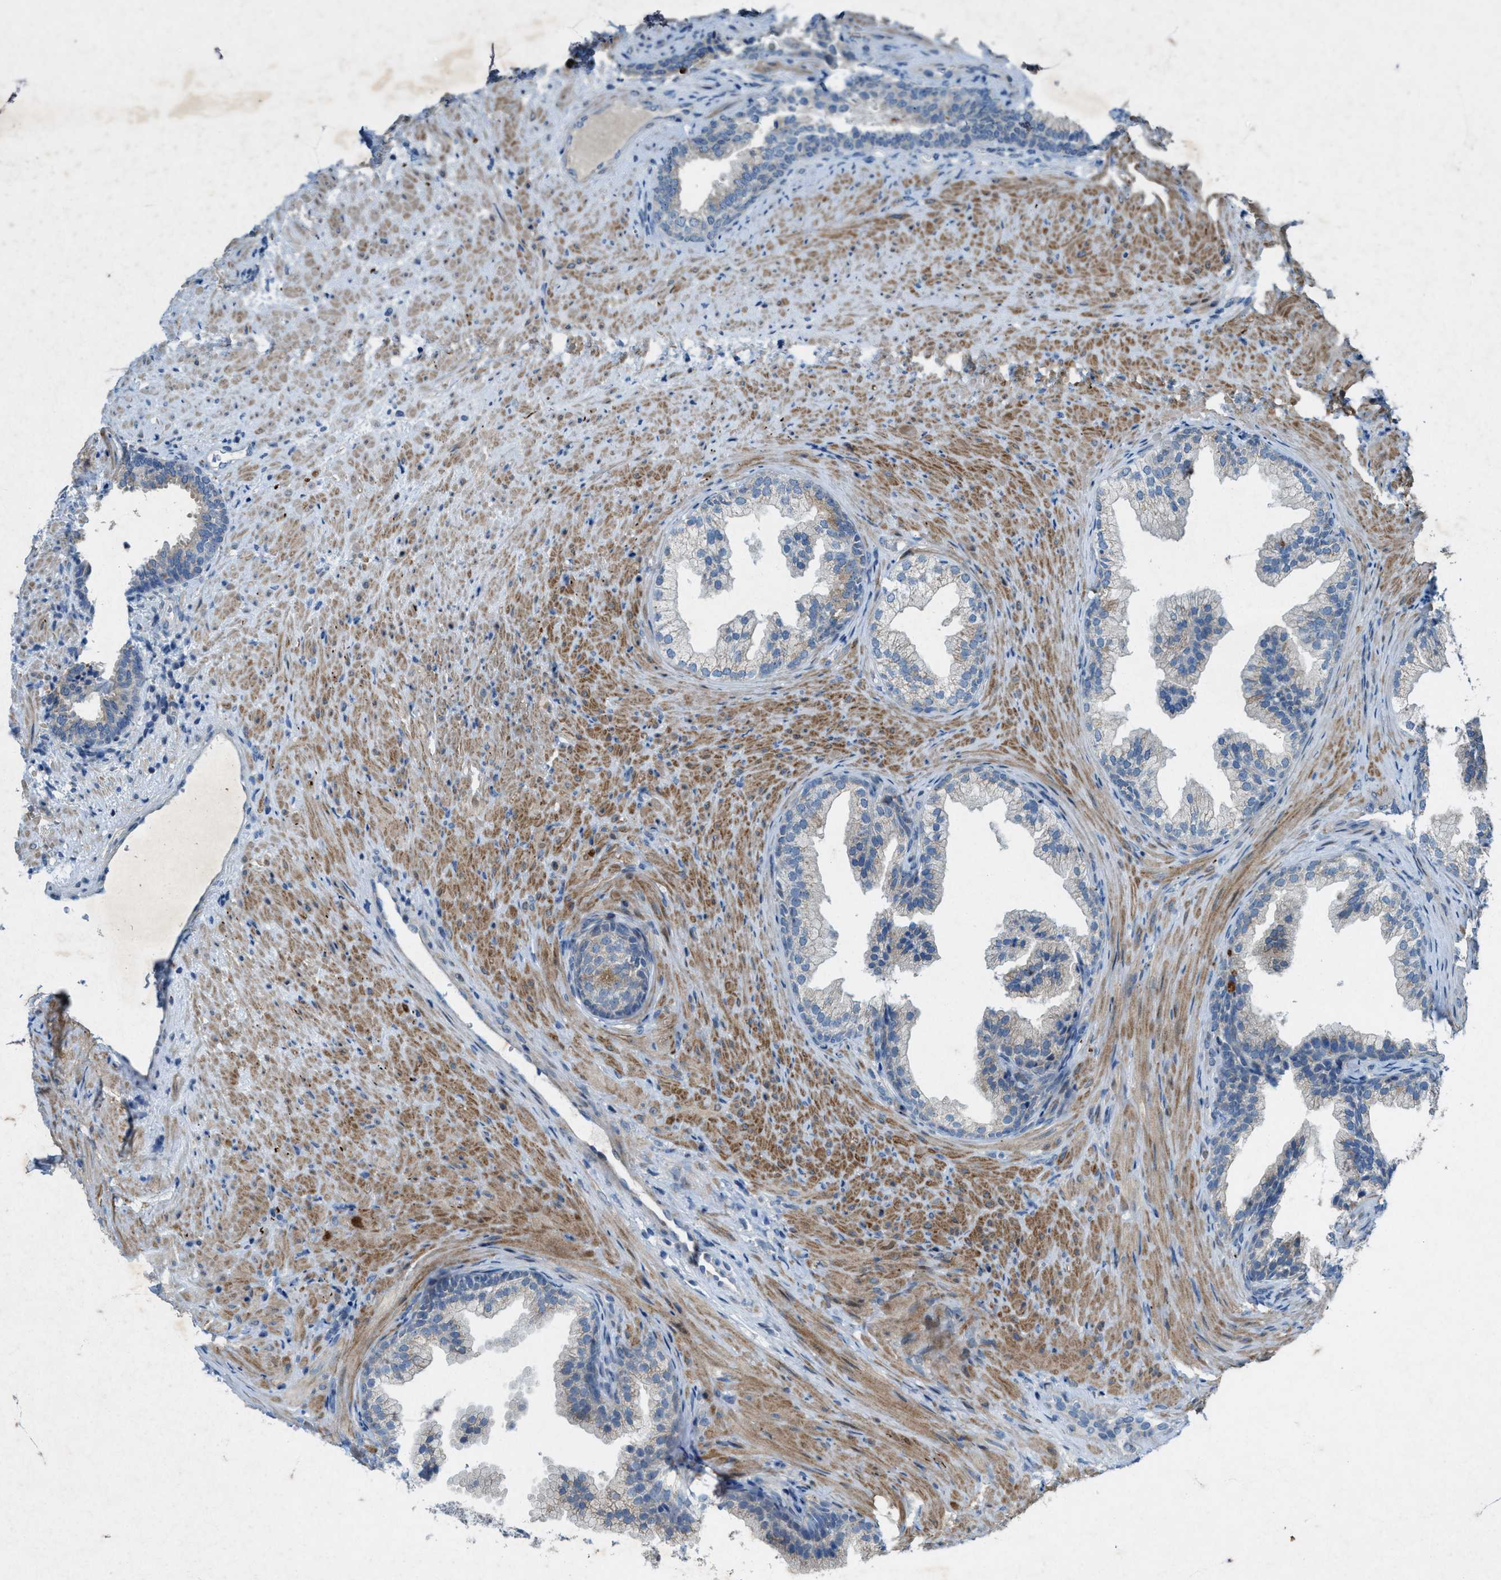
{"staining": {"intensity": "weak", "quantity": "<25%", "location": "cytoplasmic/membranous"}, "tissue": "prostate", "cell_type": "Glandular cells", "image_type": "normal", "snomed": [{"axis": "morphology", "description": "Normal tissue, NOS"}, {"axis": "topography", "description": "Prostate"}], "caption": "A high-resolution image shows IHC staining of normal prostate, which exhibits no significant staining in glandular cells. (DAB immunohistochemistry (IHC), high magnification).", "gene": "URGCP", "patient": {"sex": "male", "age": 76}}